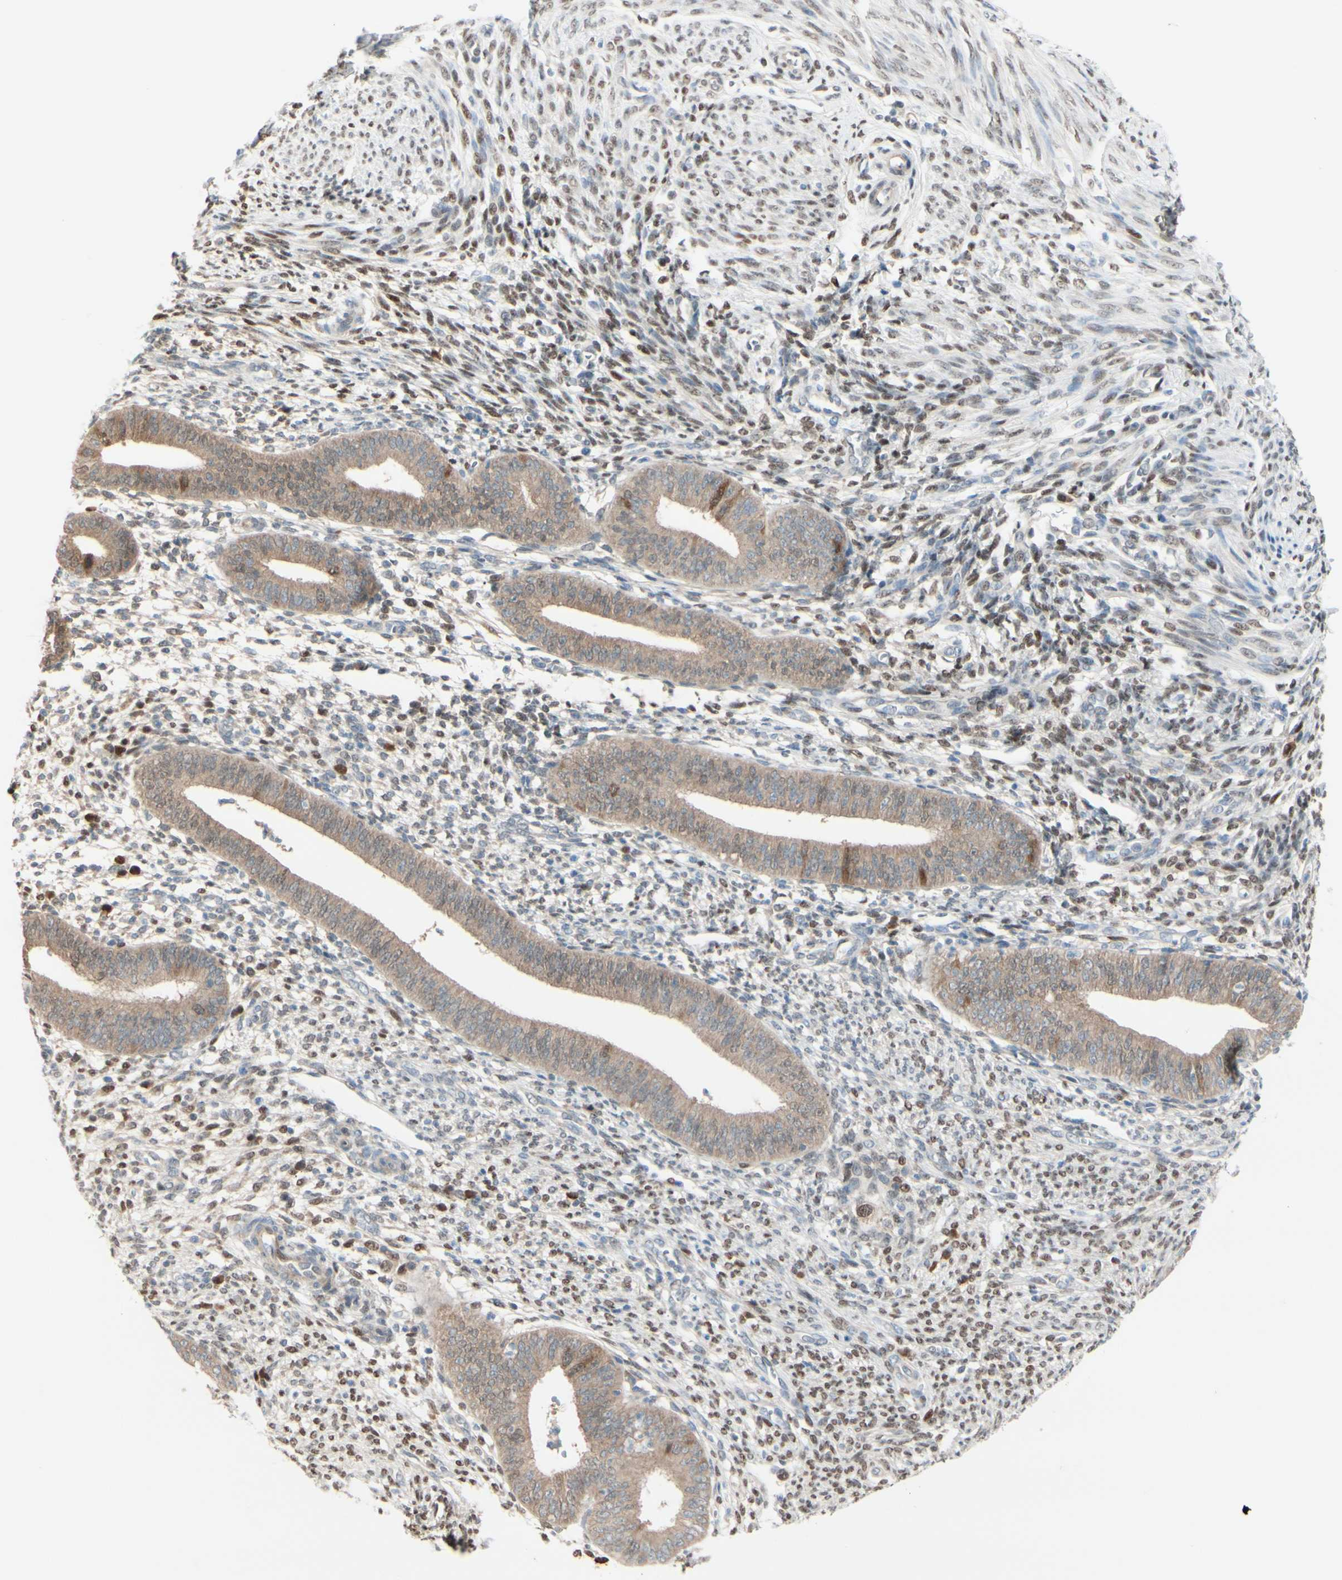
{"staining": {"intensity": "weak", "quantity": "25%-75%", "location": "nuclear"}, "tissue": "endometrium", "cell_type": "Cells in endometrial stroma", "image_type": "normal", "snomed": [{"axis": "morphology", "description": "Normal tissue, NOS"}, {"axis": "topography", "description": "Endometrium"}], "caption": "Immunohistochemical staining of benign human endometrium demonstrates 25%-75% levels of weak nuclear protein staining in about 25%-75% of cells in endometrial stroma.", "gene": "PTTG1", "patient": {"sex": "female", "age": 35}}